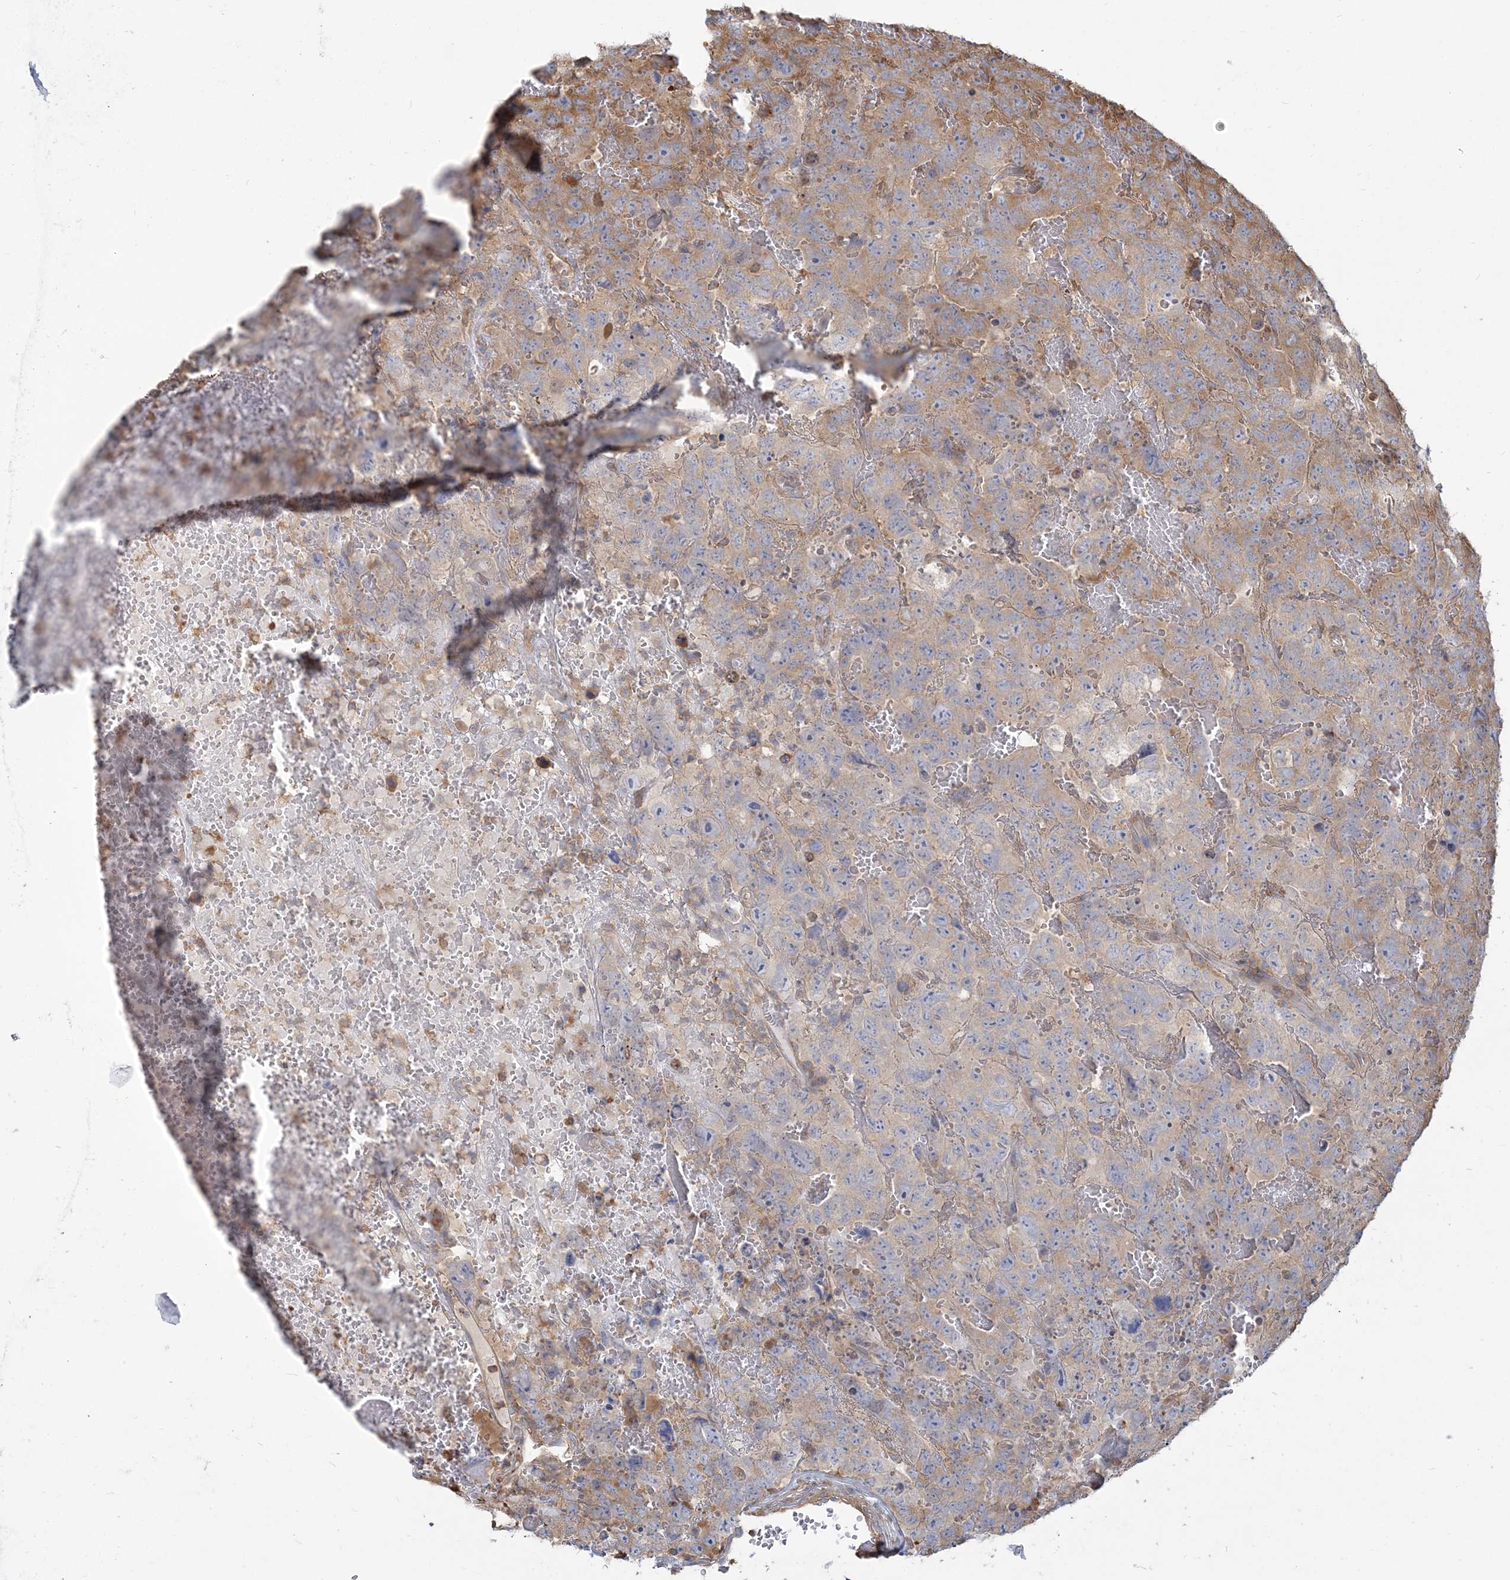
{"staining": {"intensity": "weak", "quantity": "25%-75%", "location": "cytoplasmic/membranous"}, "tissue": "testis cancer", "cell_type": "Tumor cells", "image_type": "cancer", "snomed": [{"axis": "morphology", "description": "Carcinoma, Embryonal, NOS"}, {"axis": "topography", "description": "Testis"}], "caption": "Tumor cells show low levels of weak cytoplasmic/membranous expression in approximately 25%-75% of cells in human testis cancer.", "gene": "ANKS1A", "patient": {"sex": "male", "age": 45}}